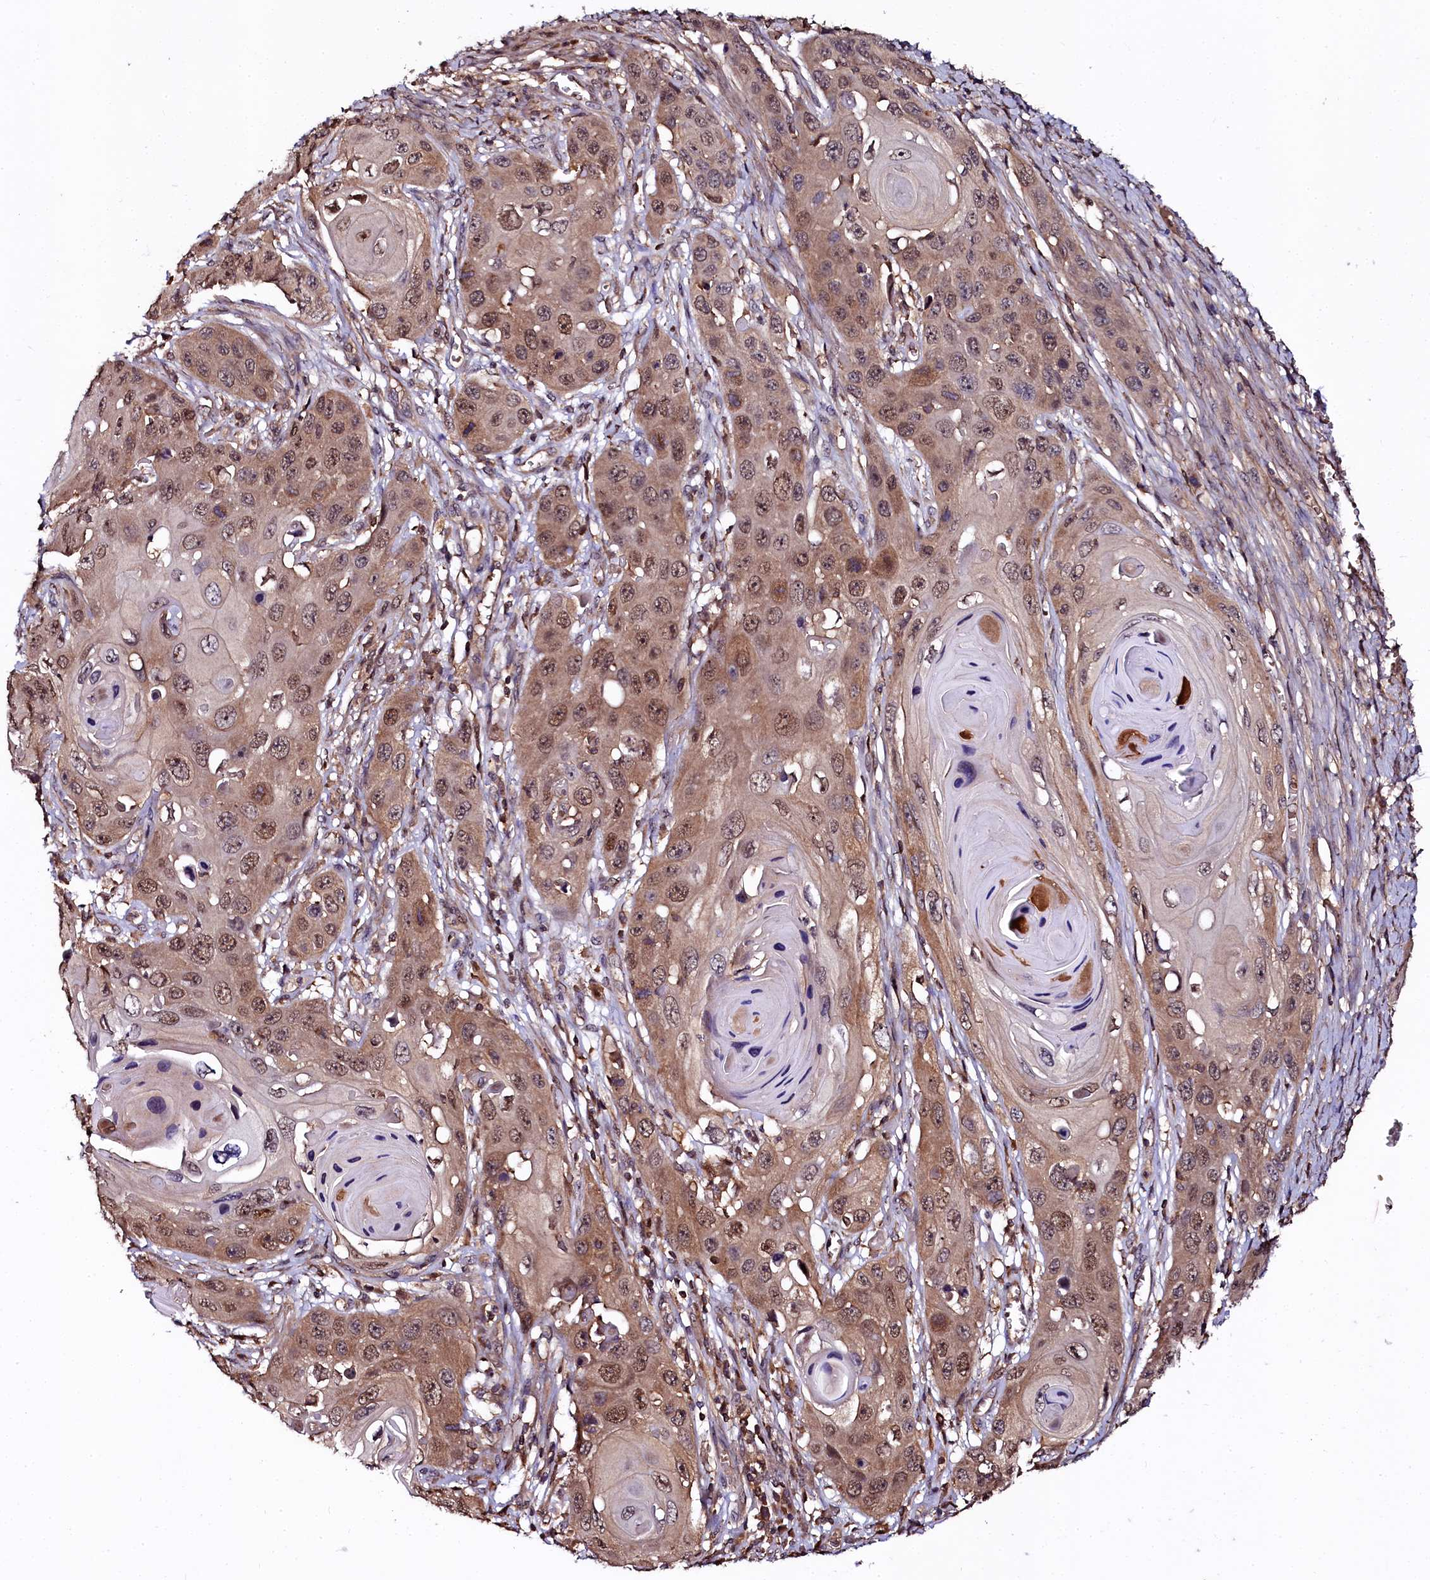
{"staining": {"intensity": "moderate", "quantity": "25%-75%", "location": "cytoplasmic/membranous,nuclear"}, "tissue": "skin cancer", "cell_type": "Tumor cells", "image_type": "cancer", "snomed": [{"axis": "morphology", "description": "Squamous cell carcinoma, NOS"}, {"axis": "topography", "description": "Skin"}], "caption": "A brown stain highlights moderate cytoplasmic/membranous and nuclear expression of a protein in skin squamous cell carcinoma tumor cells.", "gene": "N4BP1", "patient": {"sex": "male", "age": 55}}